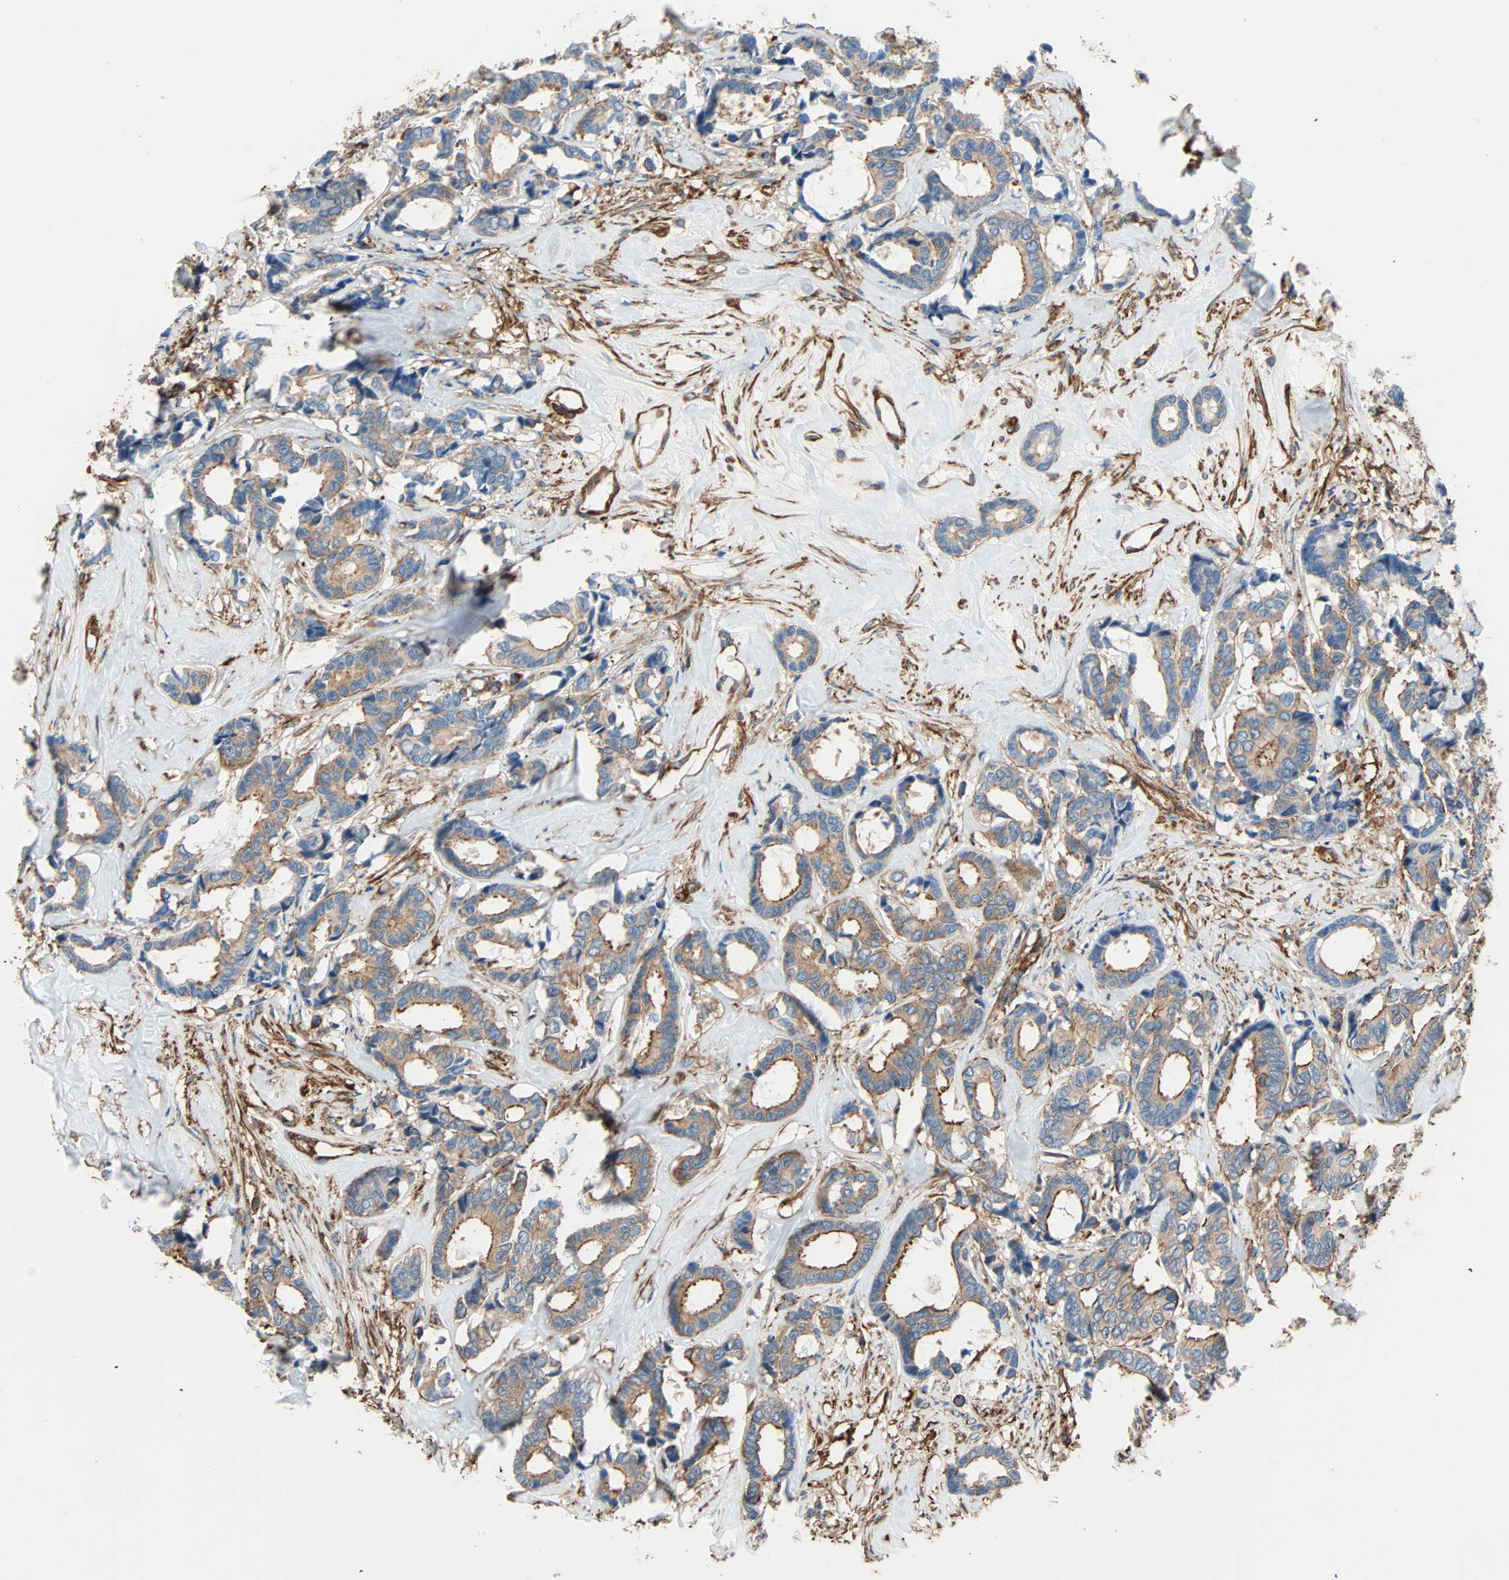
{"staining": {"intensity": "weak", "quantity": ">75%", "location": "cytoplasmic/membranous"}, "tissue": "breast cancer", "cell_type": "Tumor cells", "image_type": "cancer", "snomed": [{"axis": "morphology", "description": "Duct carcinoma"}, {"axis": "topography", "description": "Breast"}], "caption": "High-power microscopy captured an IHC histopathology image of breast intraductal carcinoma, revealing weak cytoplasmic/membranous staining in about >75% of tumor cells.", "gene": "GALNT10", "patient": {"sex": "female", "age": 87}}